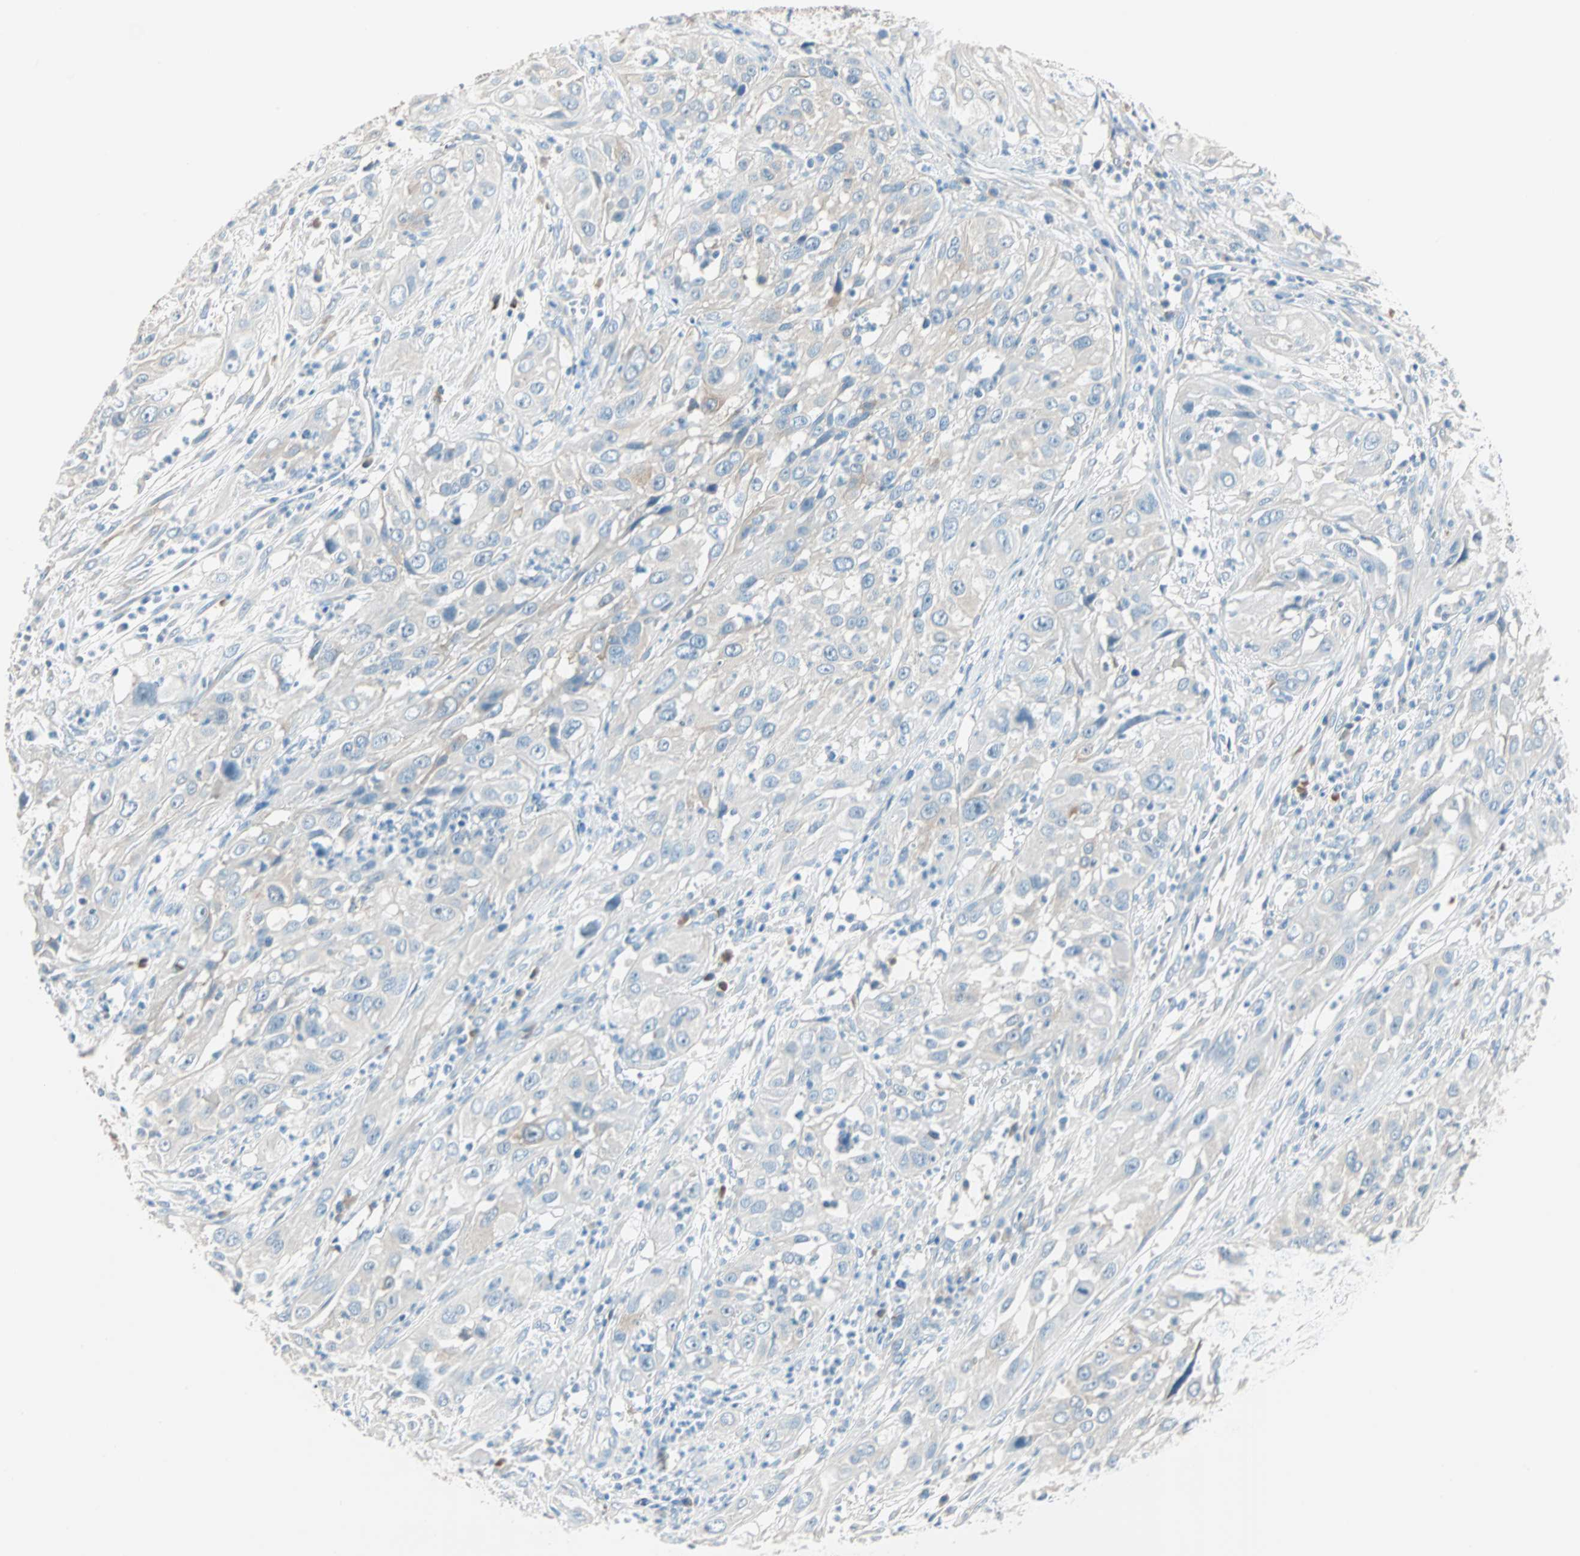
{"staining": {"intensity": "weak", "quantity": "<25%", "location": "cytoplasmic/membranous"}, "tissue": "cervical cancer", "cell_type": "Tumor cells", "image_type": "cancer", "snomed": [{"axis": "morphology", "description": "Squamous cell carcinoma, NOS"}, {"axis": "topography", "description": "Cervix"}], "caption": "Micrograph shows no protein expression in tumor cells of cervical cancer tissue.", "gene": "ATF6", "patient": {"sex": "female", "age": 32}}